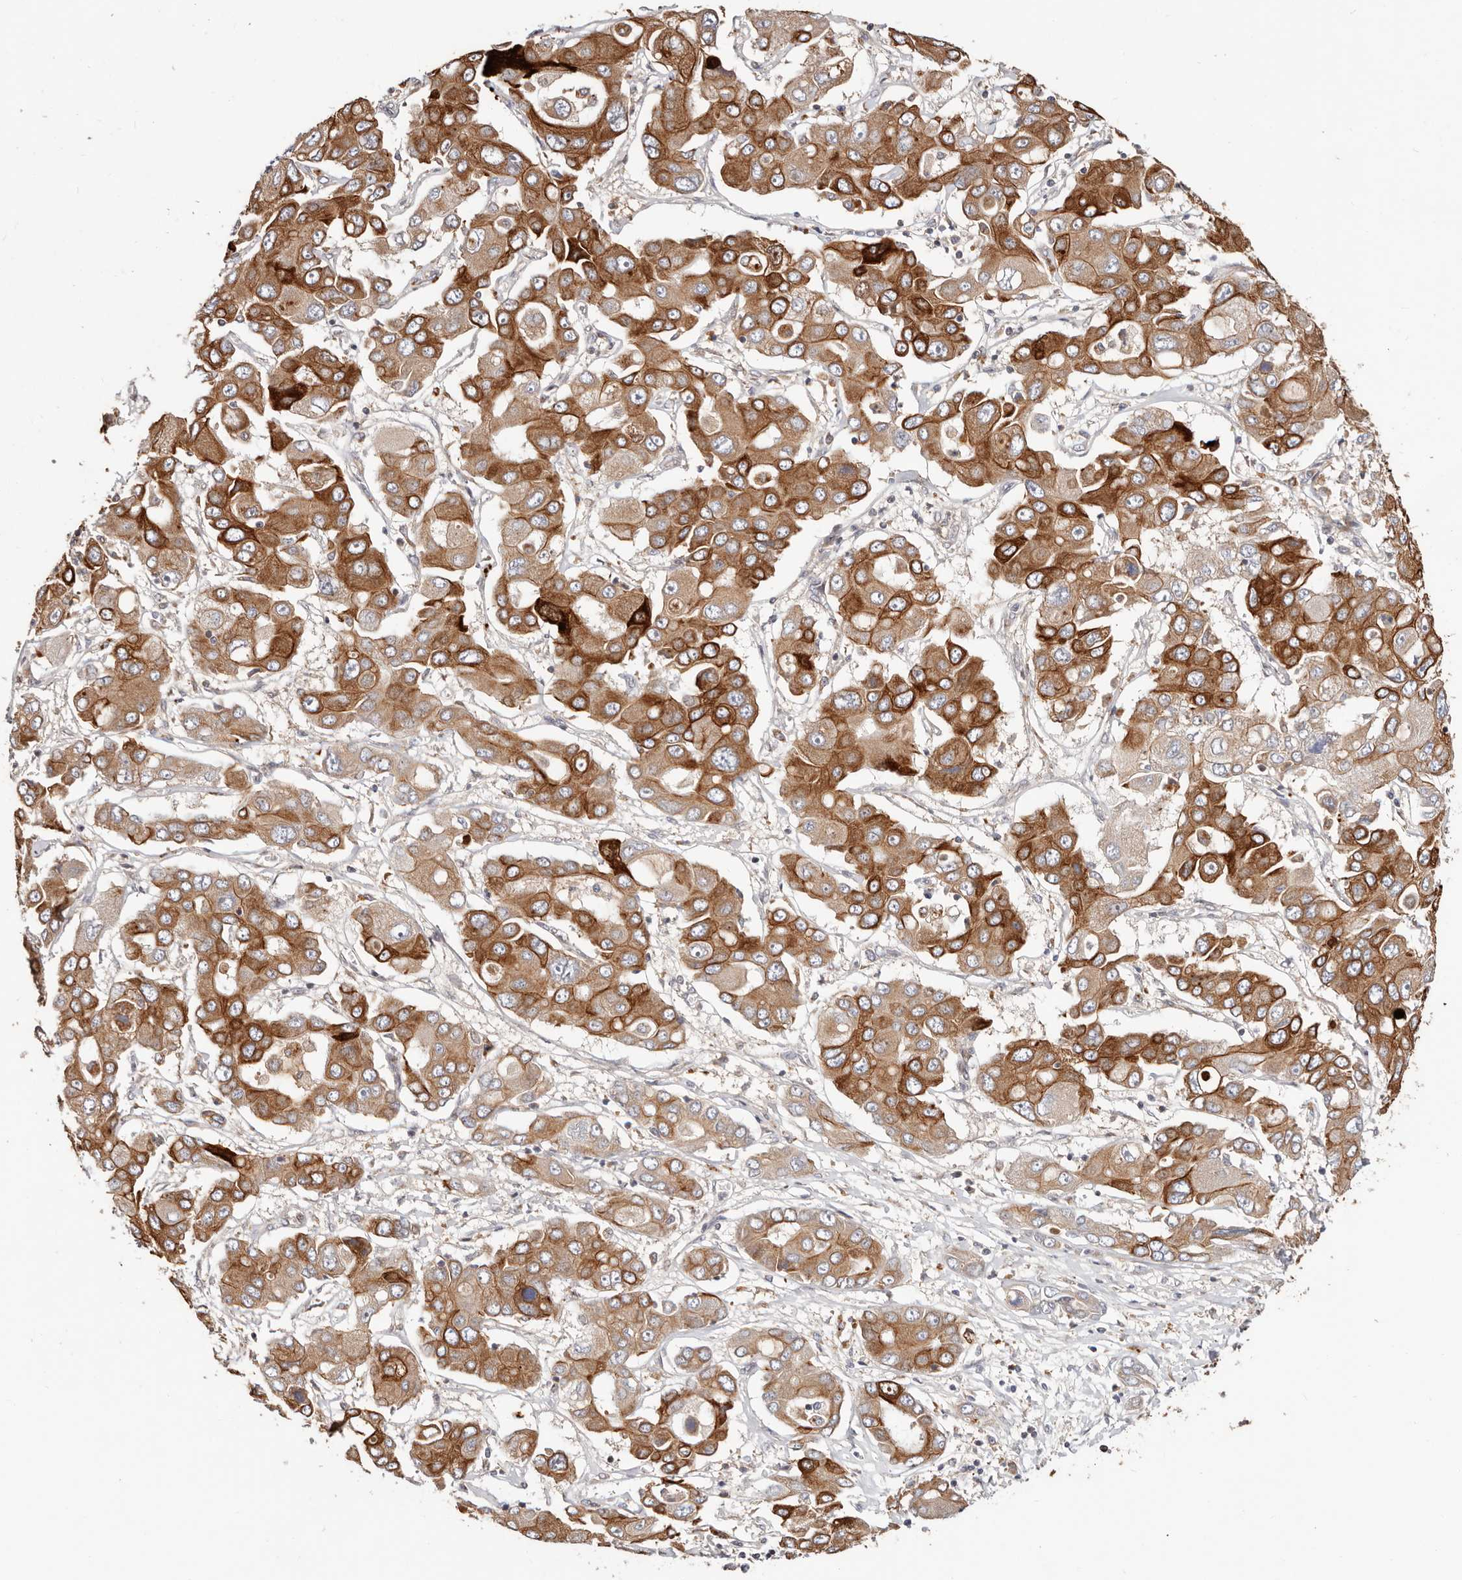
{"staining": {"intensity": "strong", "quantity": ">75%", "location": "cytoplasmic/membranous"}, "tissue": "liver cancer", "cell_type": "Tumor cells", "image_type": "cancer", "snomed": [{"axis": "morphology", "description": "Cholangiocarcinoma"}, {"axis": "topography", "description": "Liver"}], "caption": "Immunohistochemistry staining of liver cholangiocarcinoma, which exhibits high levels of strong cytoplasmic/membranous staining in about >75% of tumor cells indicating strong cytoplasmic/membranous protein expression. The staining was performed using DAB (3,3'-diaminobenzidine) (brown) for protein detection and nuclei were counterstained in hematoxylin (blue).", "gene": "USP33", "patient": {"sex": "male", "age": 67}}